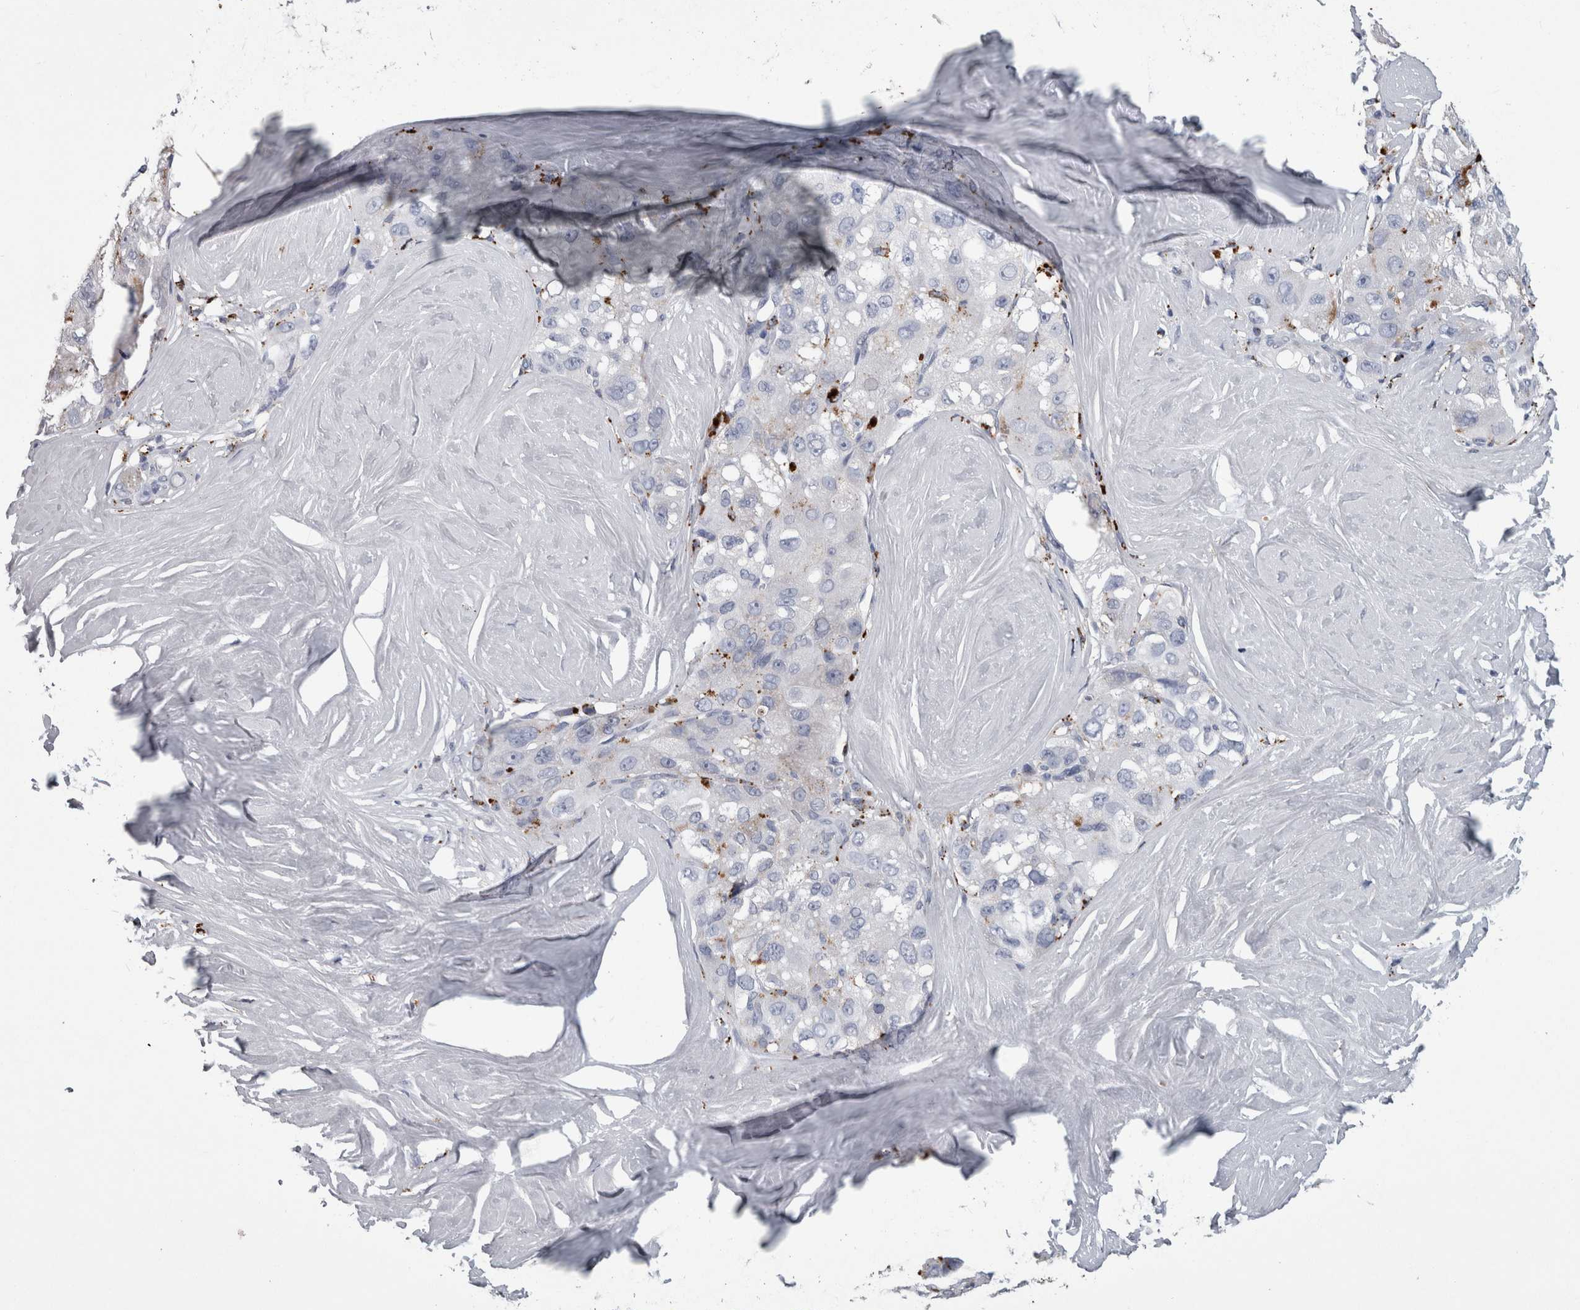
{"staining": {"intensity": "negative", "quantity": "none", "location": "none"}, "tissue": "liver cancer", "cell_type": "Tumor cells", "image_type": "cancer", "snomed": [{"axis": "morphology", "description": "Carcinoma, Hepatocellular, NOS"}, {"axis": "topography", "description": "Liver"}], "caption": "Immunohistochemical staining of liver cancer exhibits no significant expression in tumor cells. (Brightfield microscopy of DAB immunohistochemistry (IHC) at high magnification).", "gene": "DPP7", "patient": {"sex": "male", "age": 80}}